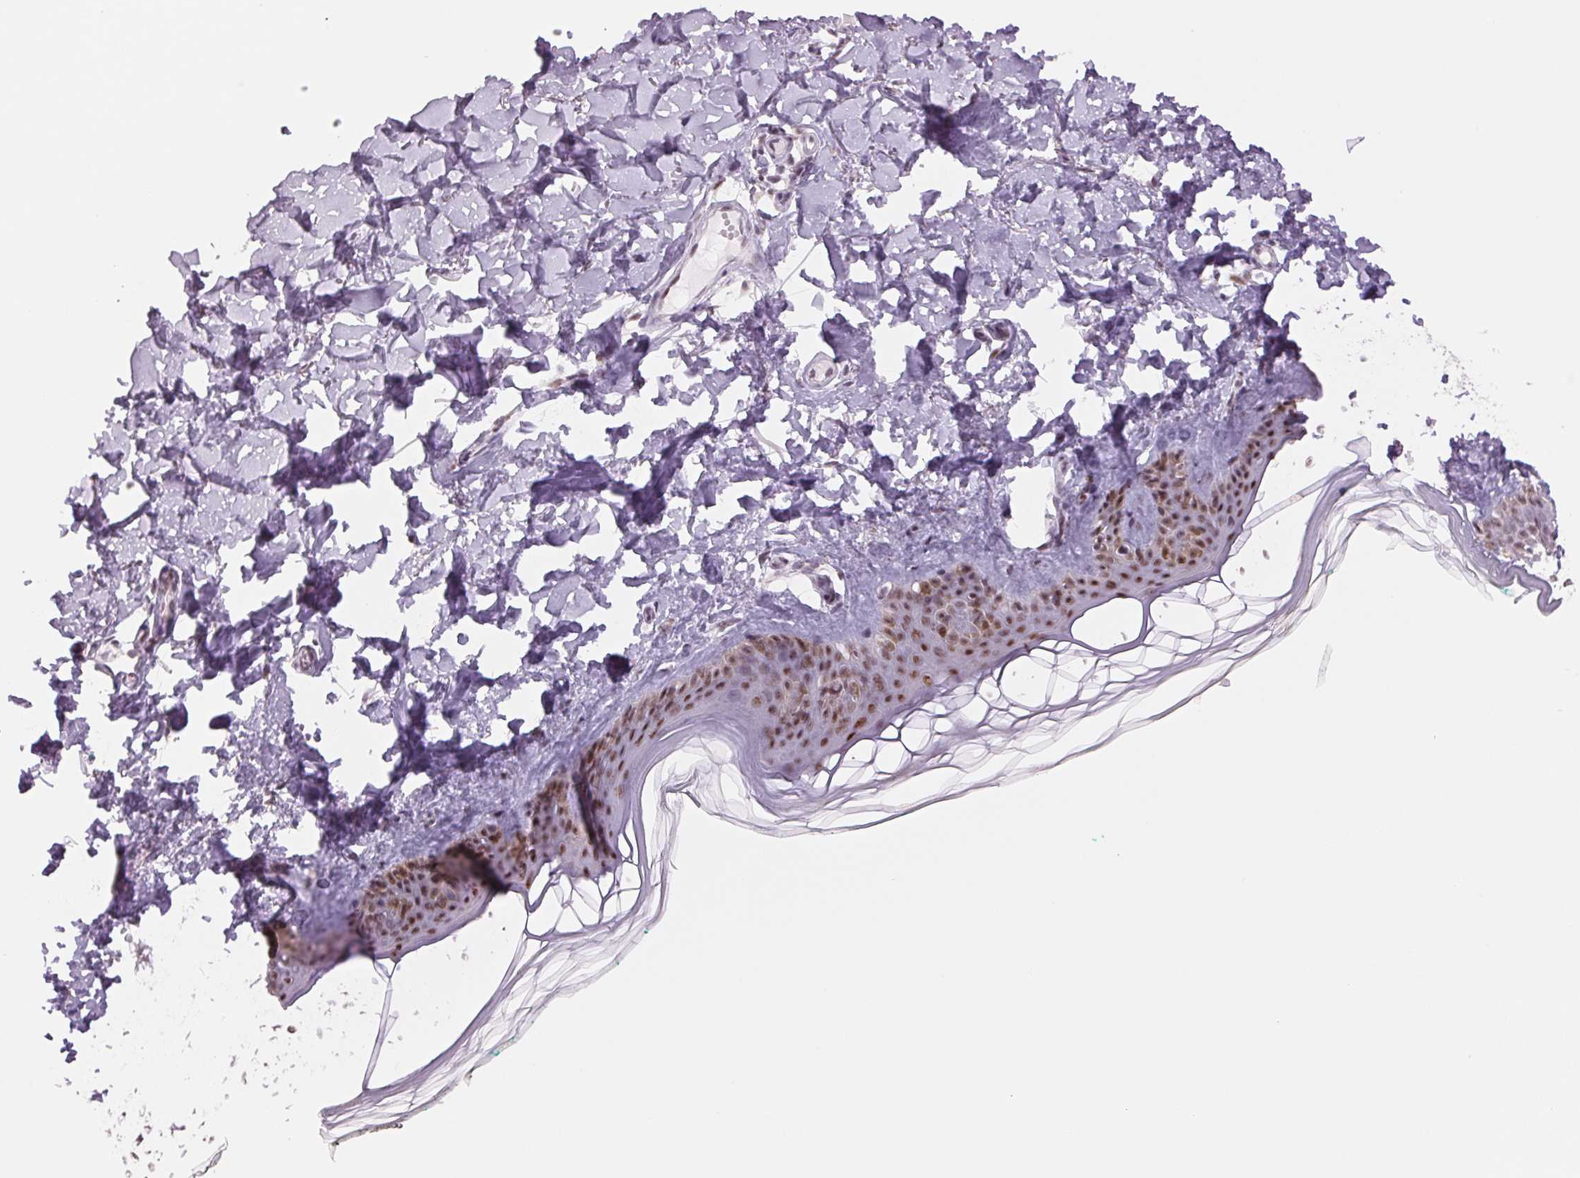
{"staining": {"intensity": "moderate", "quantity": "25%-75%", "location": "cytoplasmic/membranous,nuclear"}, "tissue": "skin", "cell_type": "Fibroblasts", "image_type": "normal", "snomed": [{"axis": "morphology", "description": "Normal tissue, NOS"}, {"axis": "topography", "description": "Skin"}, {"axis": "topography", "description": "Peripheral nerve tissue"}], "caption": "A brown stain labels moderate cytoplasmic/membranous,nuclear positivity of a protein in fibroblasts of unremarkable human skin. The staining was performed using DAB, with brown indicating positive protein expression. Nuclei are stained blue with hematoxylin.", "gene": "ZC3H14", "patient": {"sex": "female", "age": 45}}